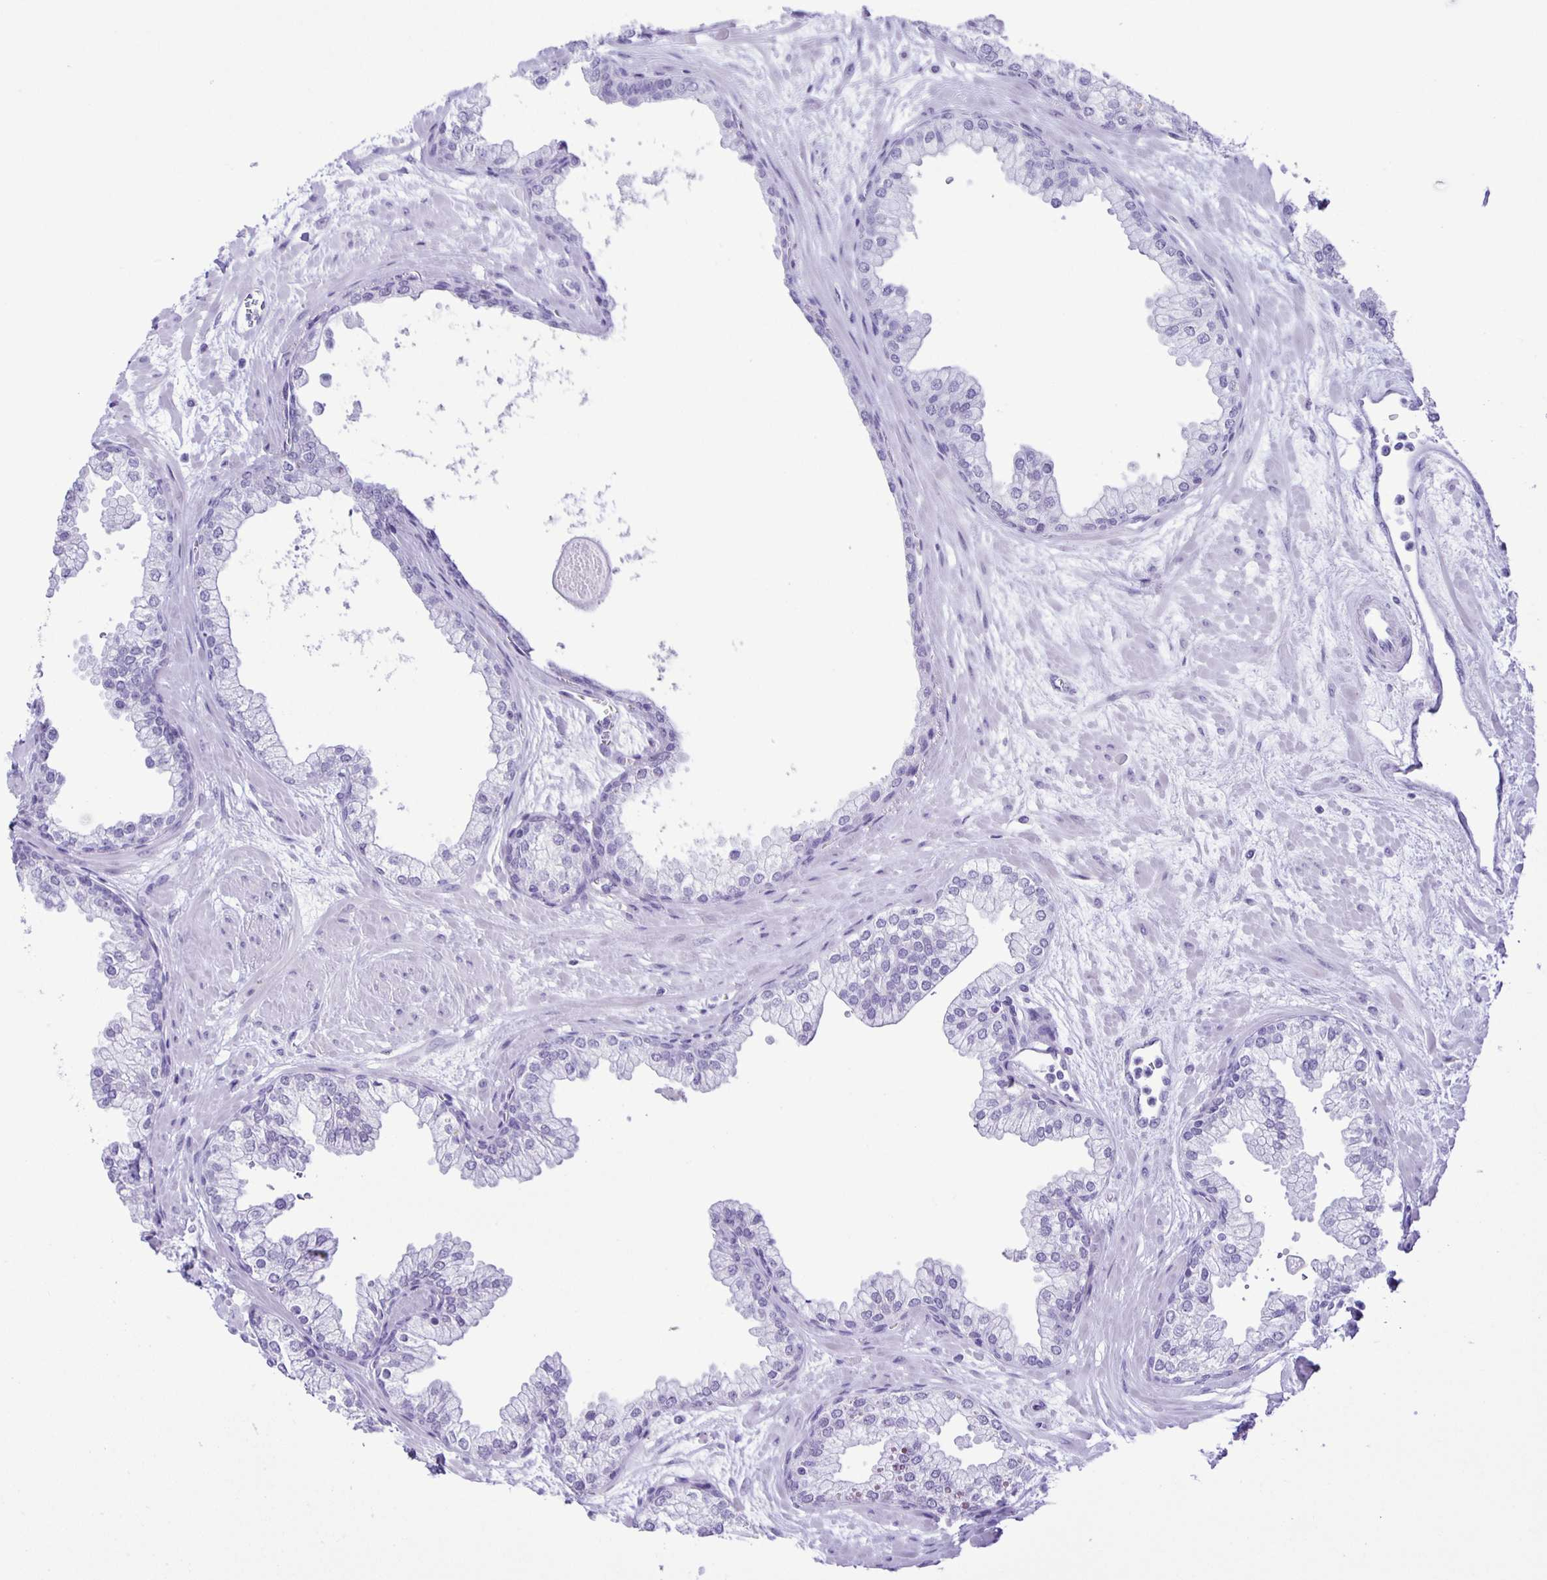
{"staining": {"intensity": "negative", "quantity": "none", "location": "none"}, "tissue": "prostate", "cell_type": "Glandular cells", "image_type": "normal", "snomed": [{"axis": "morphology", "description": "Normal tissue, NOS"}, {"axis": "topography", "description": "Prostate"}, {"axis": "topography", "description": "Peripheral nerve tissue"}], "caption": "Immunohistochemistry (IHC) micrograph of normal human prostate stained for a protein (brown), which shows no expression in glandular cells.", "gene": "EZHIP", "patient": {"sex": "male", "age": 61}}